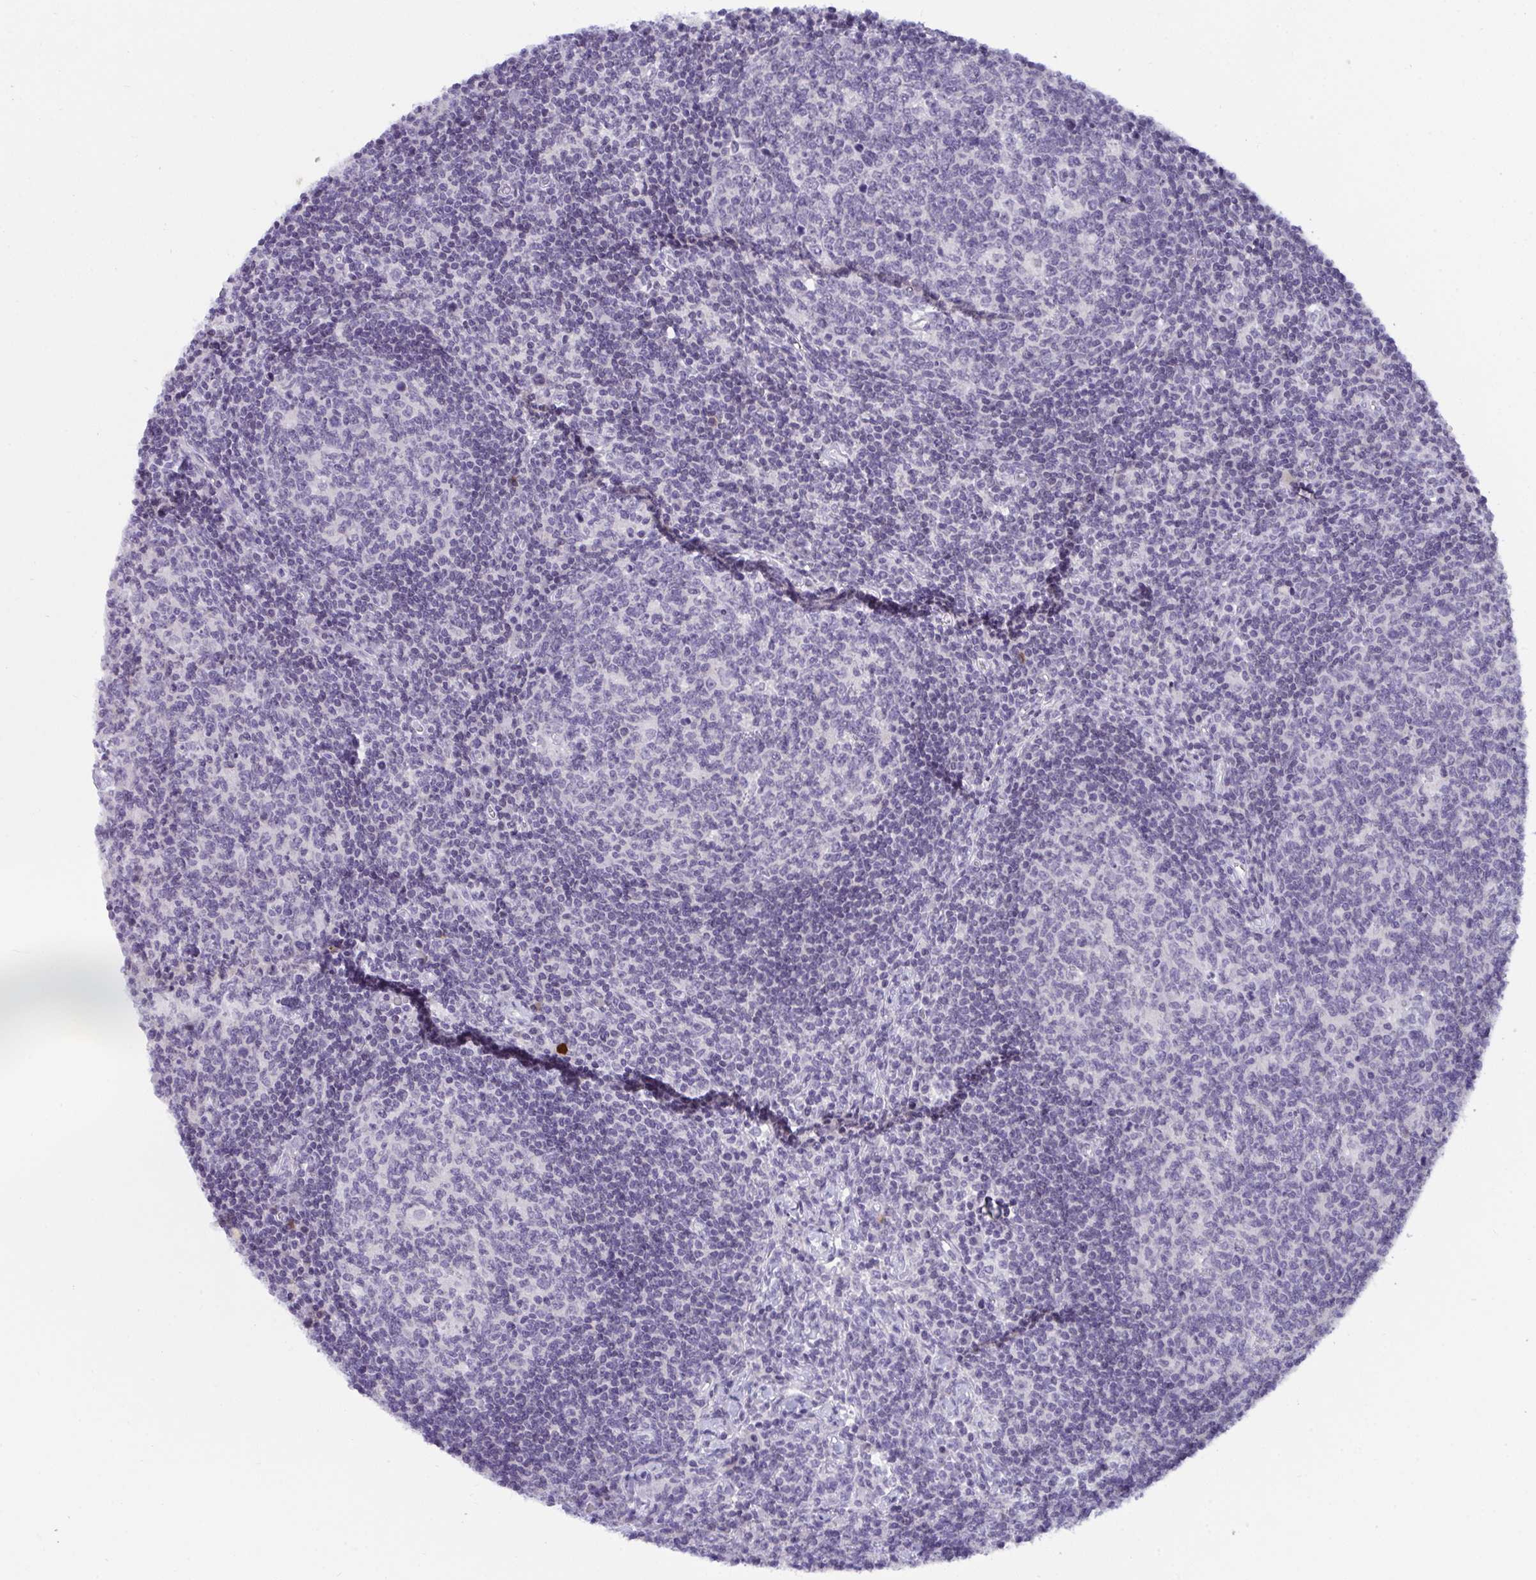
{"staining": {"intensity": "negative", "quantity": "none", "location": "none"}, "tissue": "lymph node", "cell_type": "Germinal center cells", "image_type": "normal", "snomed": [{"axis": "morphology", "description": "Normal tissue, NOS"}, {"axis": "topography", "description": "Lymph node"}], "caption": "High power microscopy image of an immunohistochemistry (IHC) micrograph of benign lymph node, revealing no significant staining in germinal center cells. The staining is performed using DAB (3,3'-diaminobenzidine) brown chromogen with nuclei counter-stained in using hematoxylin.", "gene": "BMAL2", "patient": {"sex": "male", "age": 67}}